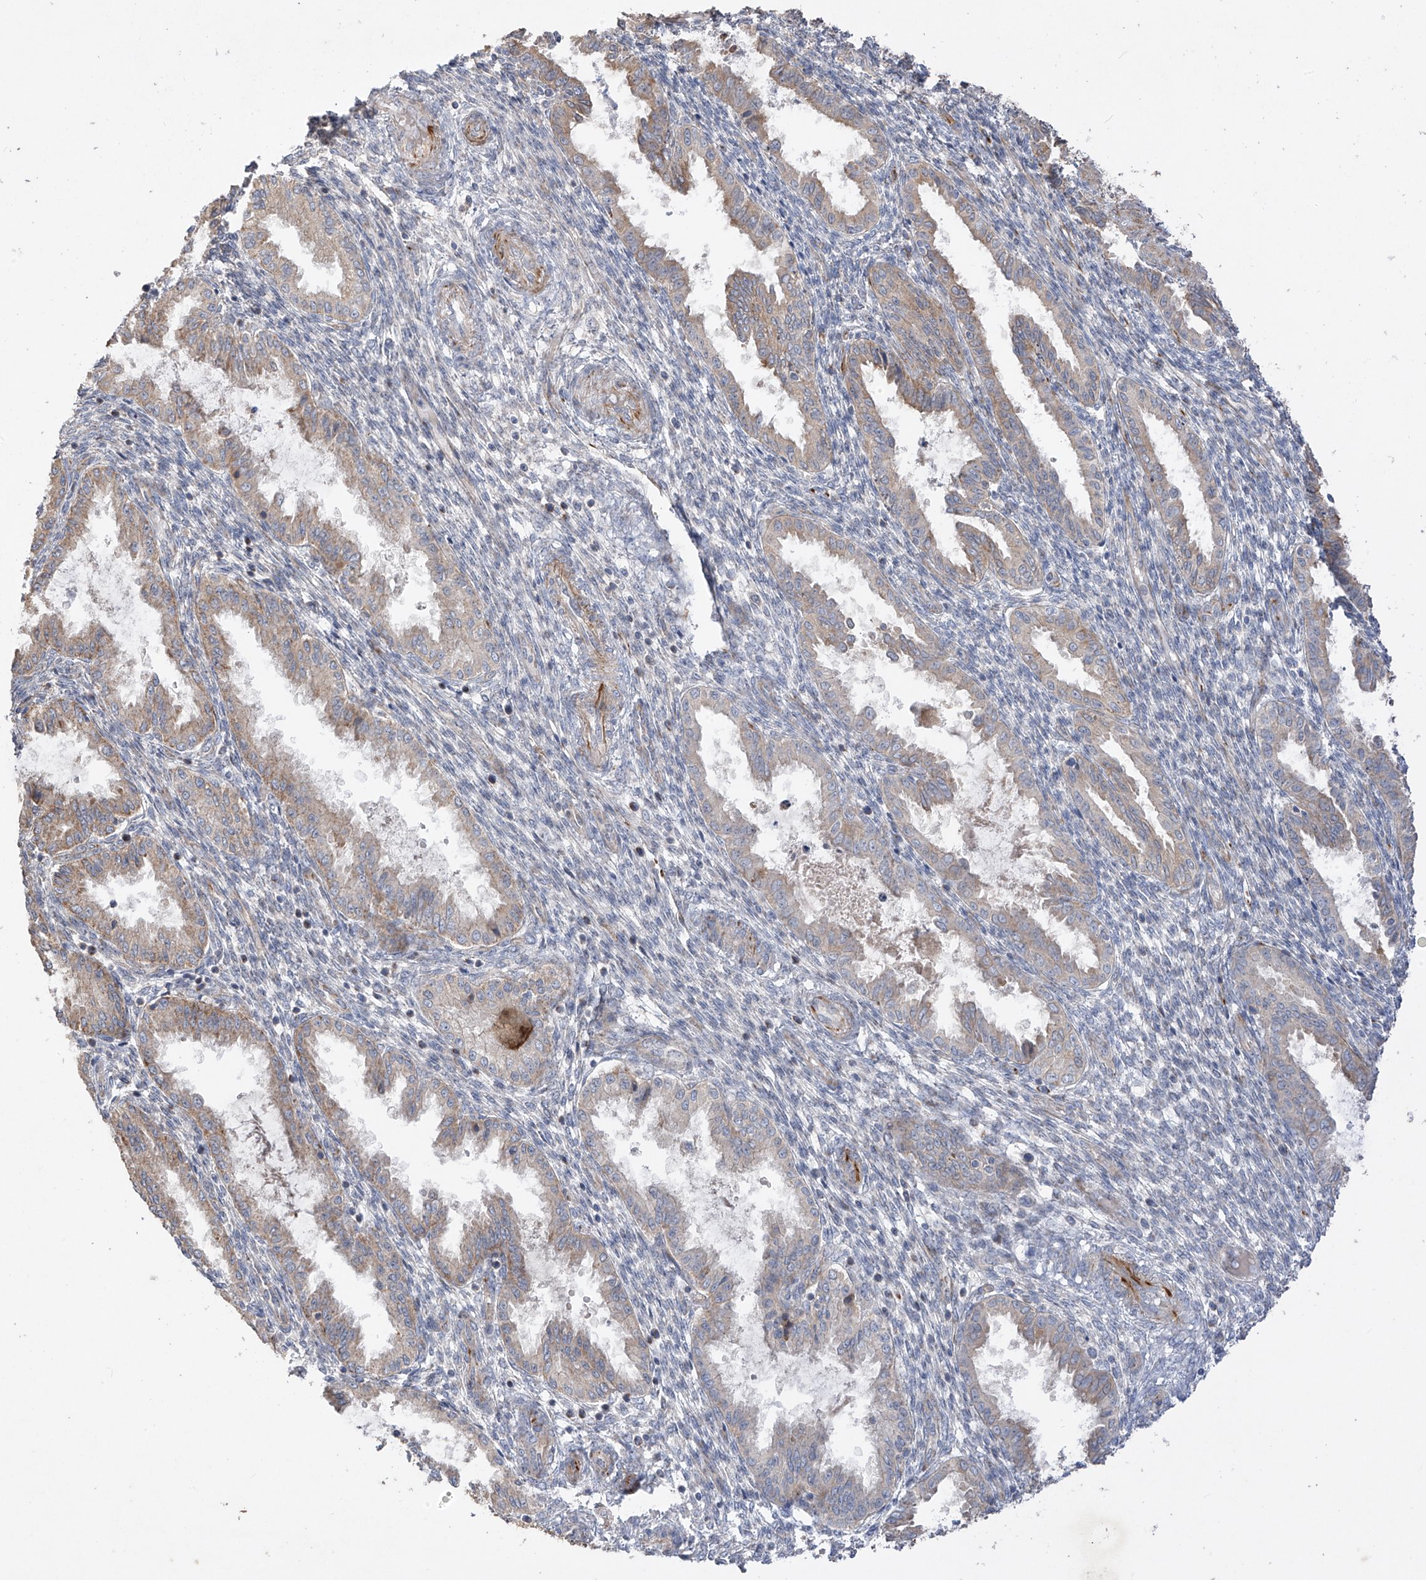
{"staining": {"intensity": "negative", "quantity": "none", "location": "none"}, "tissue": "endometrium", "cell_type": "Cells in endometrial stroma", "image_type": "normal", "snomed": [{"axis": "morphology", "description": "Normal tissue, NOS"}, {"axis": "topography", "description": "Endometrium"}], "caption": "Immunohistochemistry (IHC) photomicrograph of benign endometrium stained for a protein (brown), which exhibits no staining in cells in endometrial stroma. Nuclei are stained in blue.", "gene": "DCDC2", "patient": {"sex": "female", "age": 33}}